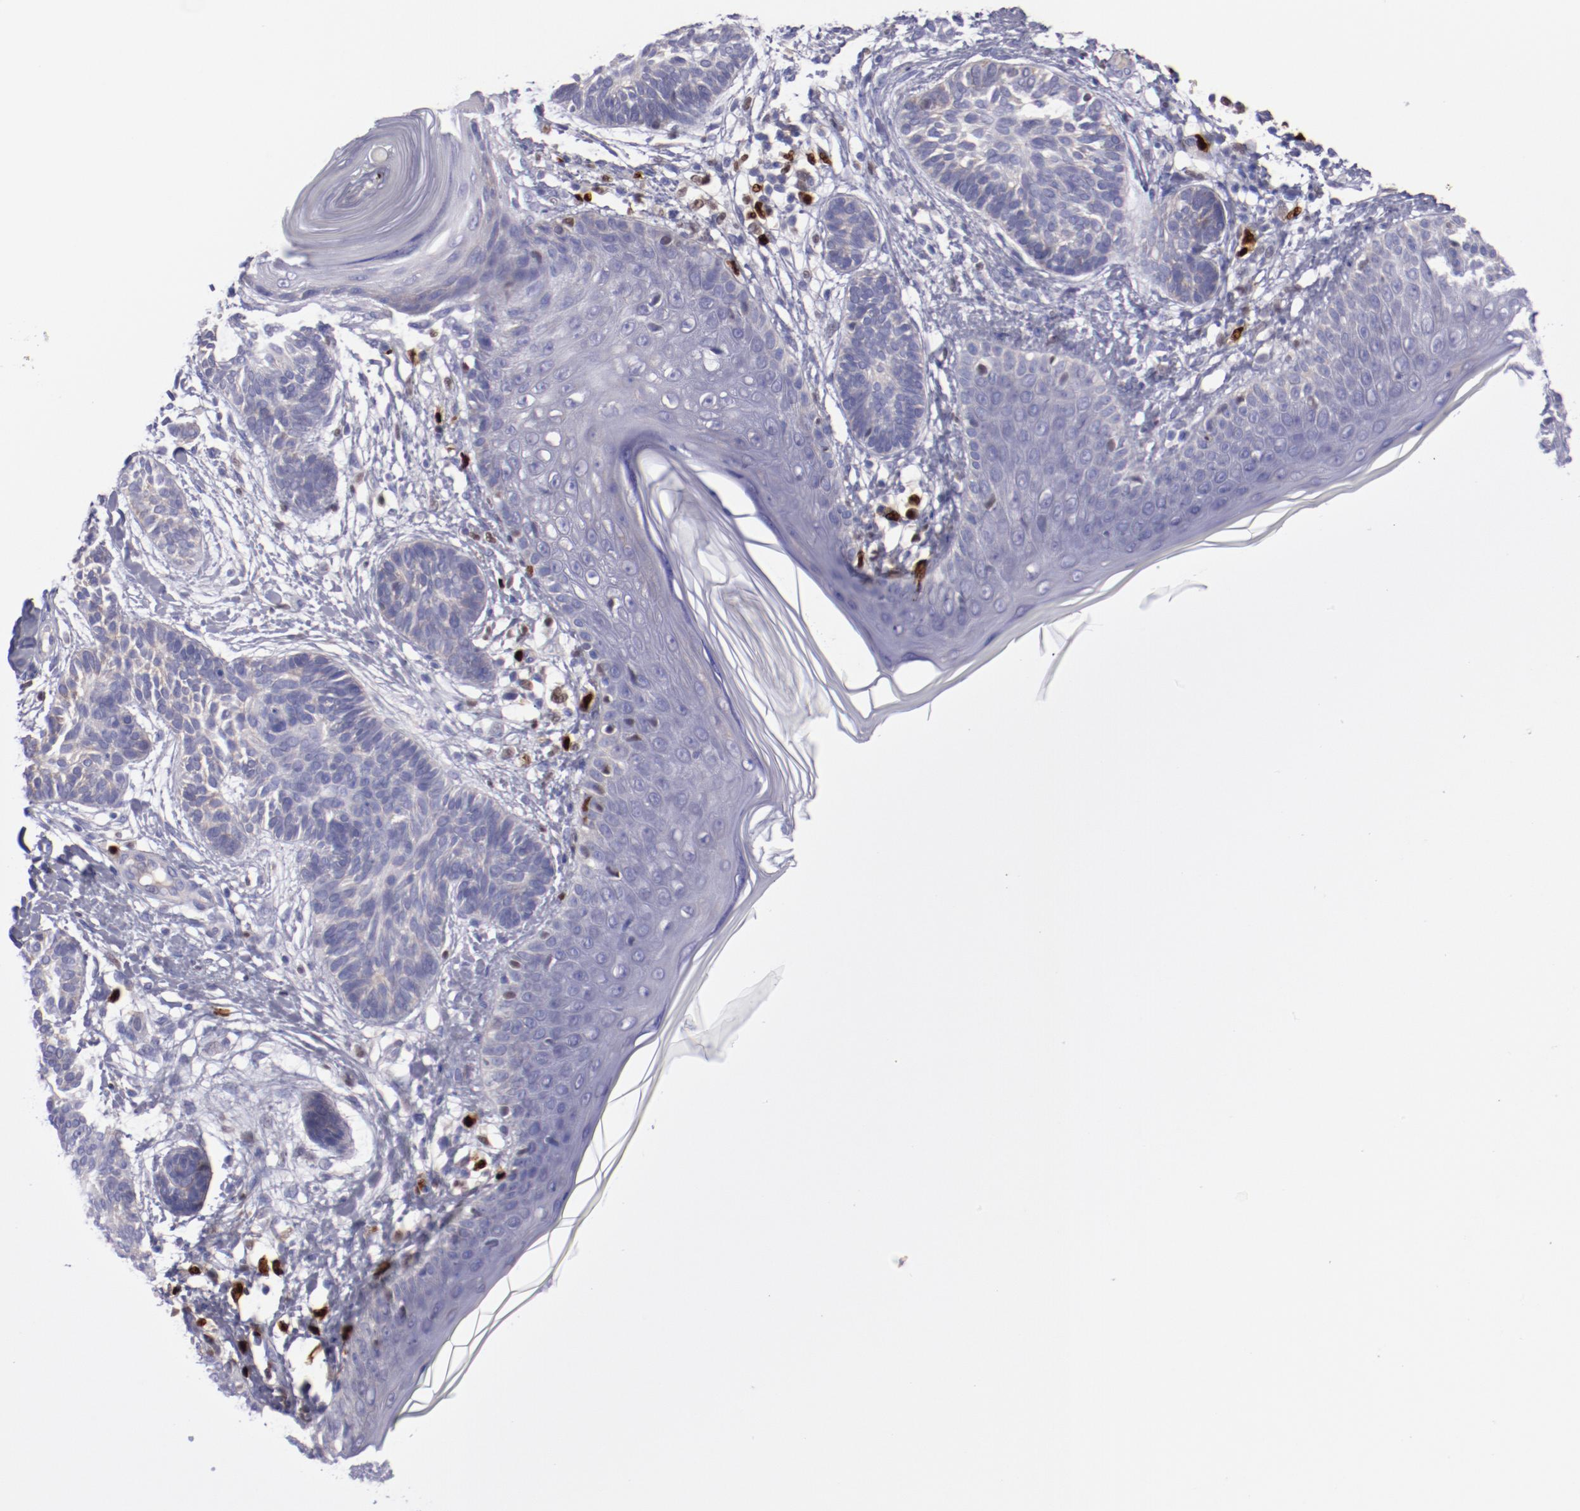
{"staining": {"intensity": "negative", "quantity": "none", "location": "none"}, "tissue": "skin cancer", "cell_type": "Tumor cells", "image_type": "cancer", "snomed": [{"axis": "morphology", "description": "Normal tissue, NOS"}, {"axis": "morphology", "description": "Basal cell carcinoma"}, {"axis": "topography", "description": "Skin"}], "caption": "The micrograph displays no significant expression in tumor cells of skin basal cell carcinoma.", "gene": "IRF8", "patient": {"sex": "male", "age": 63}}